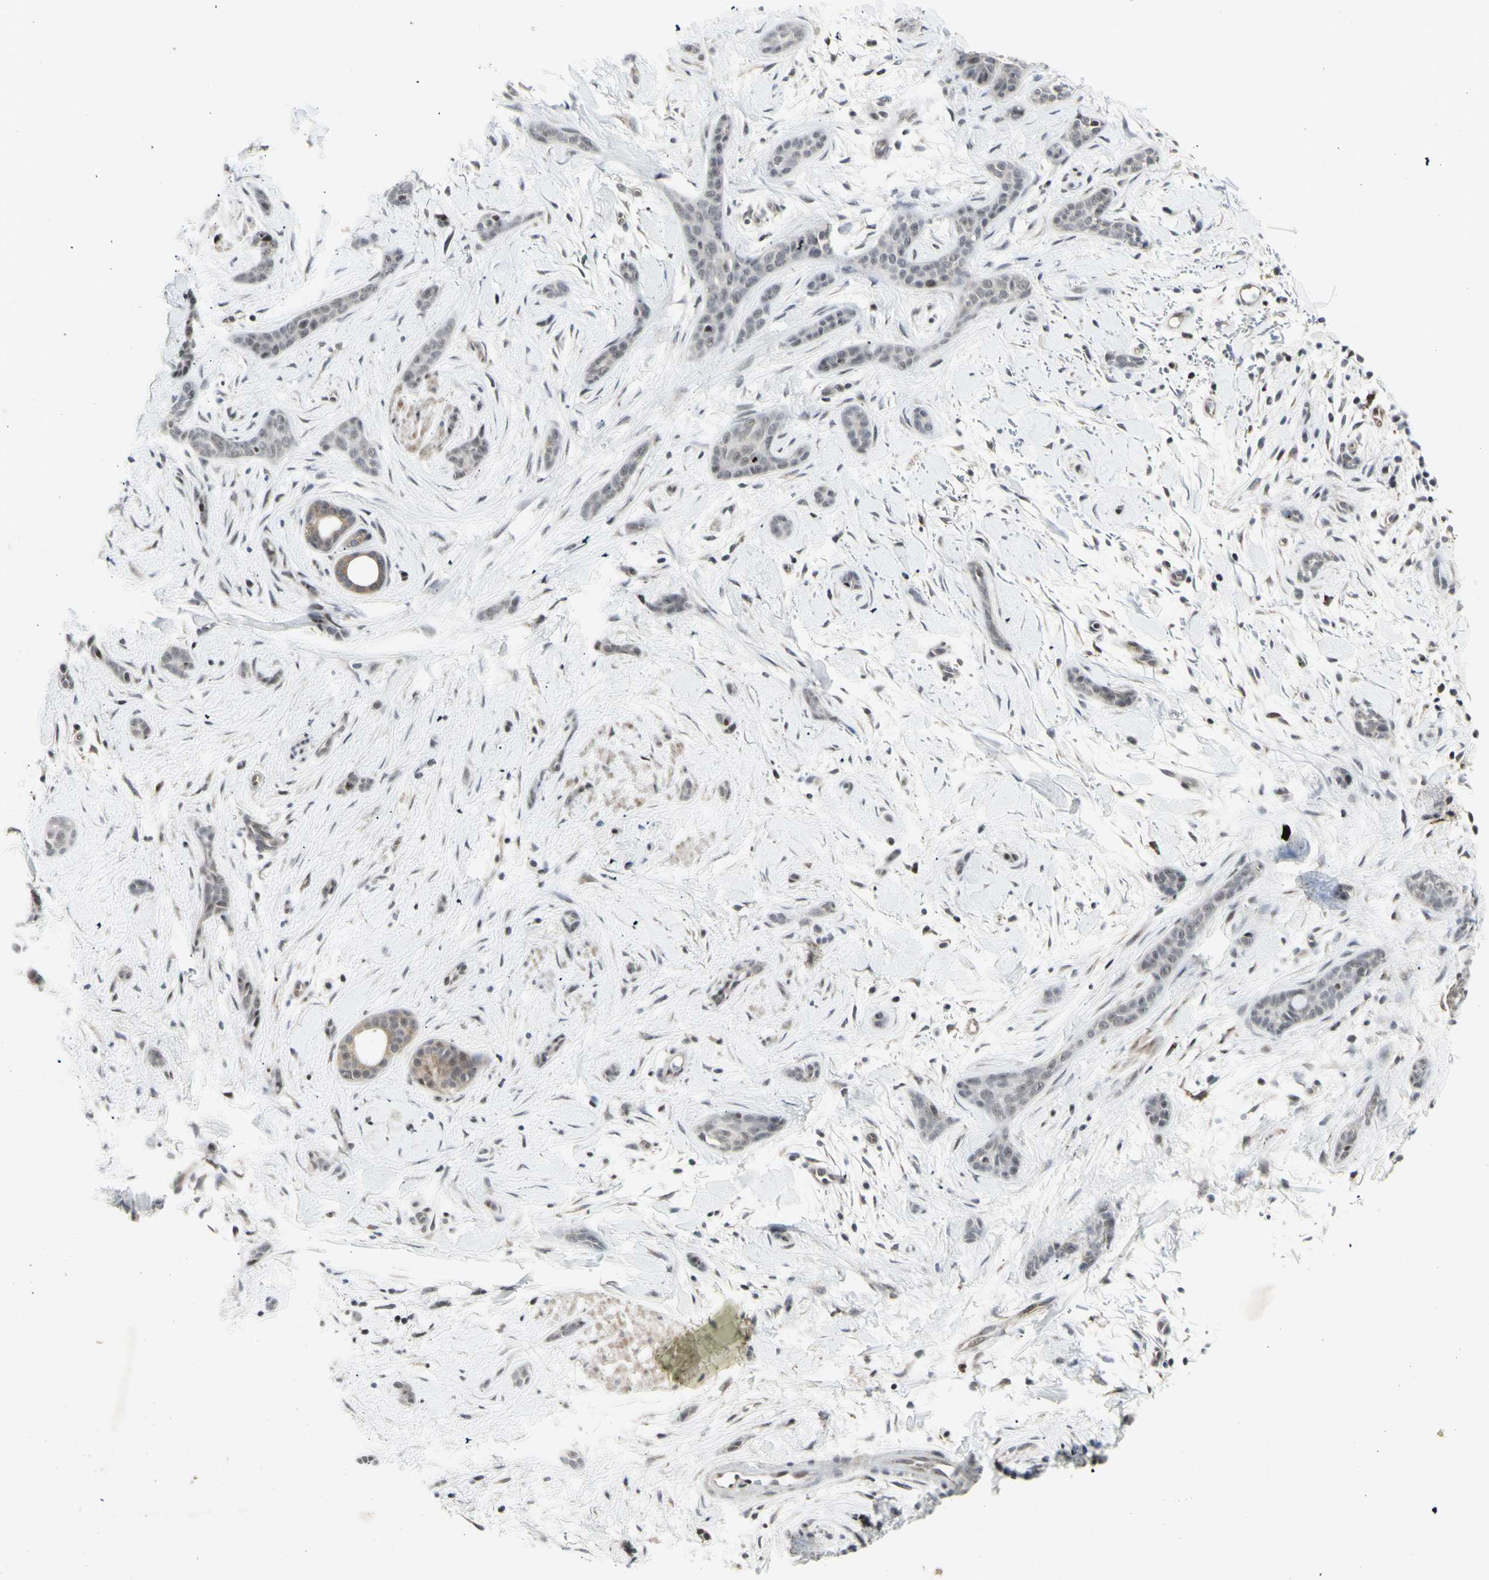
{"staining": {"intensity": "negative", "quantity": "none", "location": "none"}, "tissue": "skin cancer", "cell_type": "Tumor cells", "image_type": "cancer", "snomed": [{"axis": "morphology", "description": "Basal cell carcinoma"}, {"axis": "morphology", "description": "Adnexal tumor, benign"}, {"axis": "topography", "description": "Skin"}], "caption": "Protein analysis of skin benign adnexal tumor displays no significant positivity in tumor cells. The staining is performed using DAB brown chromogen with nuclei counter-stained in using hematoxylin.", "gene": "DHRS7B", "patient": {"sex": "female", "age": 42}}